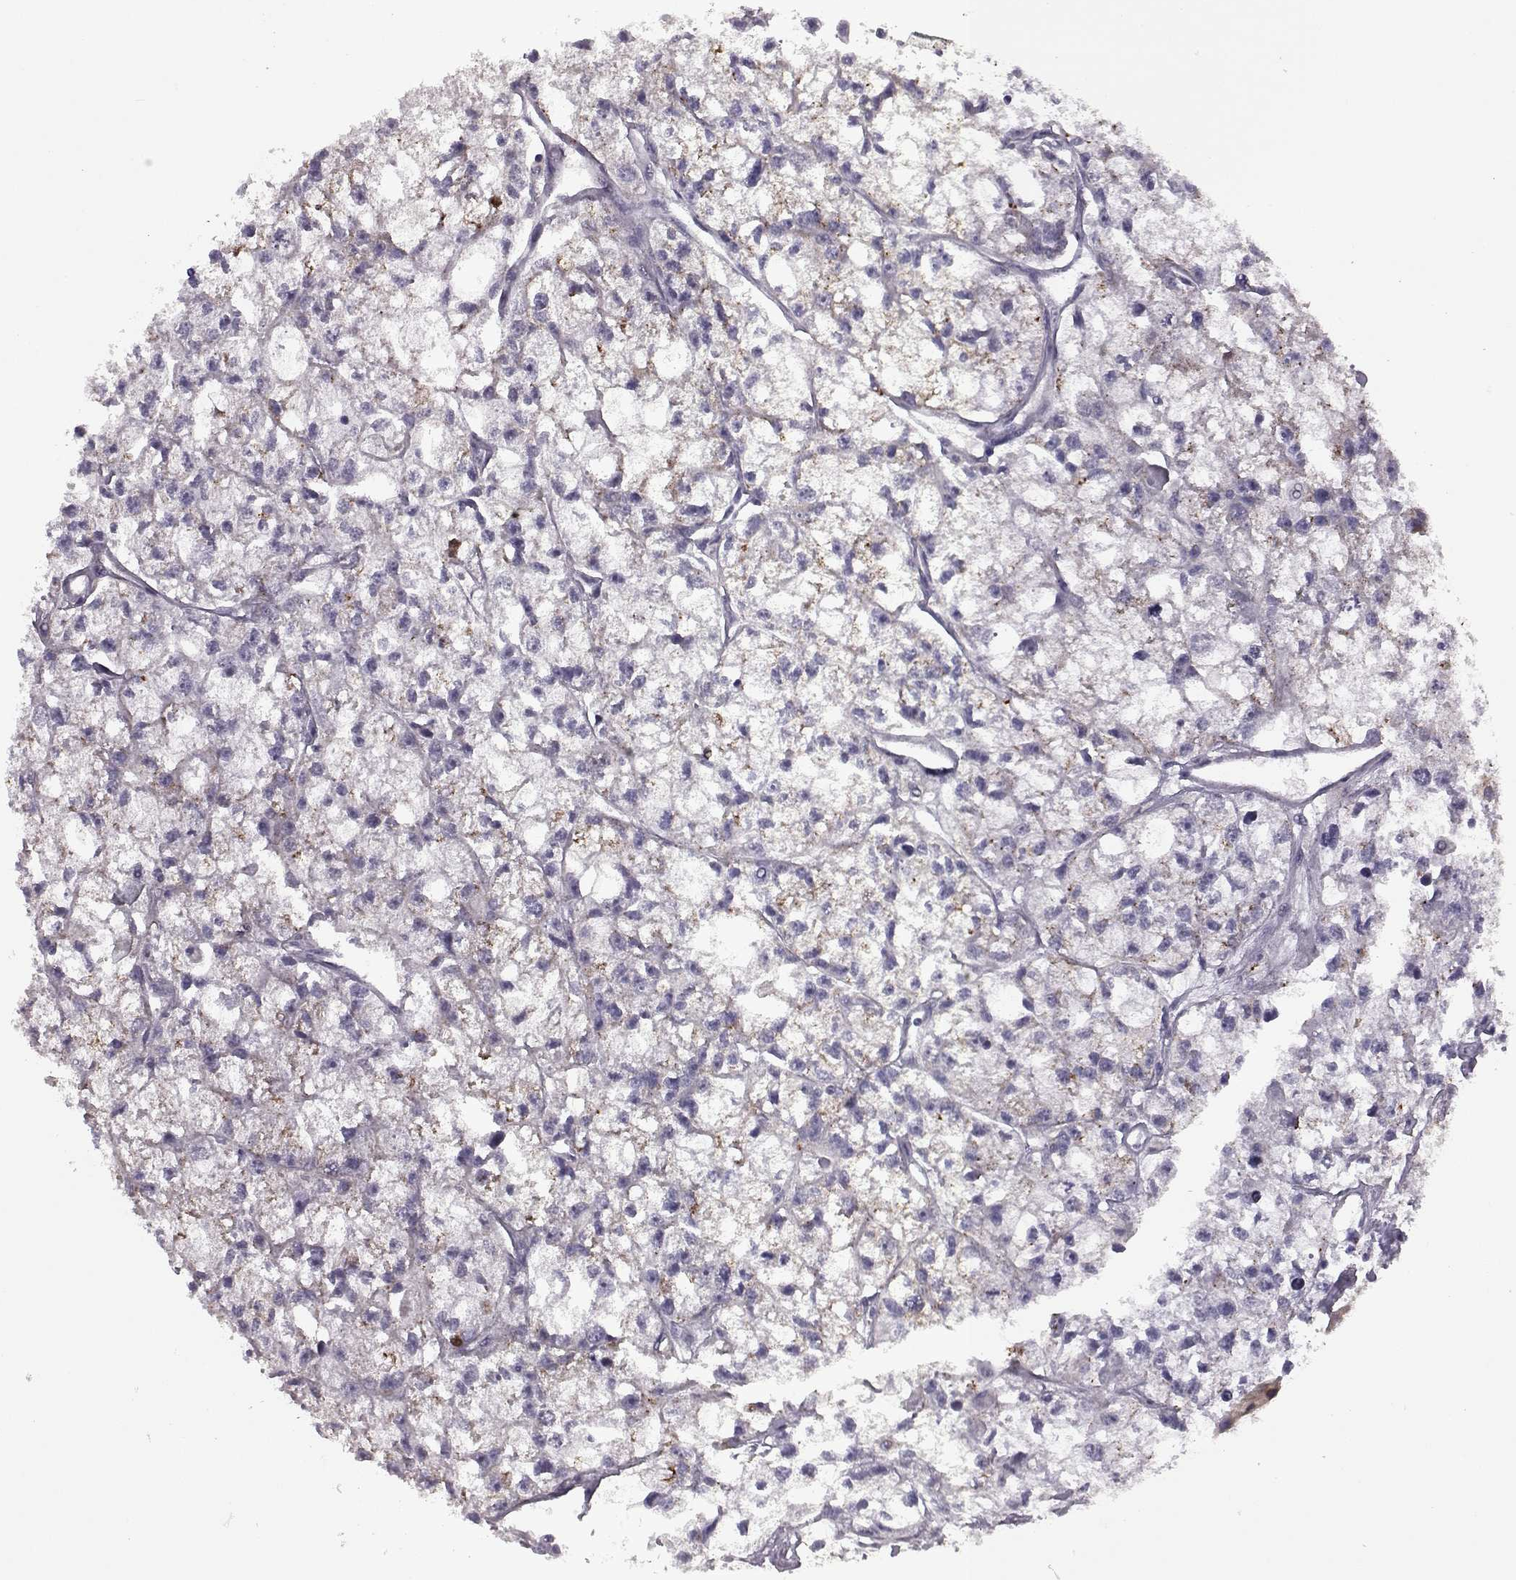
{"staining": {"intensity": "moderate", "quantity": ">75%", "location": "cytoplasmic/membranous"}, "tissue": "renal cancer", "cell_type": "Tumor cells", "image_type": "cancer", "snomed": [{"axis": "morphology", "description": "Adenocarcinoma, NOS"}, {"axis": "topography", "description": "Kidney"}], "caption": "Protein expression analysis of adenocarcinoma (renal) displays moderate cytoplasmic/membranous expression in approximately >75% of tumor cells.", "gene": "PRR9", "patient": {"sex": "male", "age": 56}}